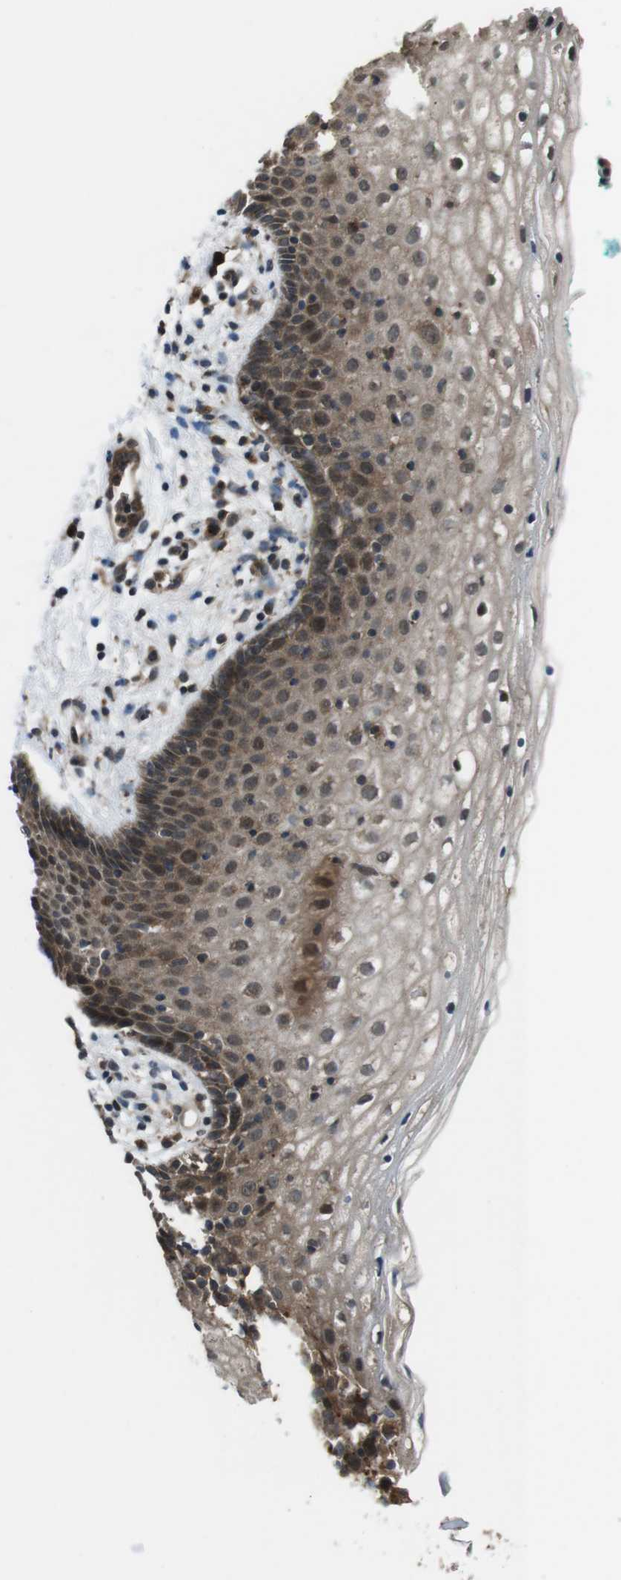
{"staining": {"intensity": "moderate", "quantity": ">75%", "location": "cytoplasmic/membranous"}, "tissue": "vagina", "cell_type": "Squamous epithelial cells", "image_type": "normal", "snomed": [{"axis": "morphology", "description": "Normal tissue, NOS"}, {"axis": "topography", "description": "Vagina"}], "caption": "A high-resolution micrograph shows immunohistochemistry (IHC) staining of unremarkable vagina, which displays moderate cytoplasmic/membranous expression in about >75% of squamous epithelial cells.", "gene": "SLC22A23", "patient": {"sex": "female", "age": 44}}